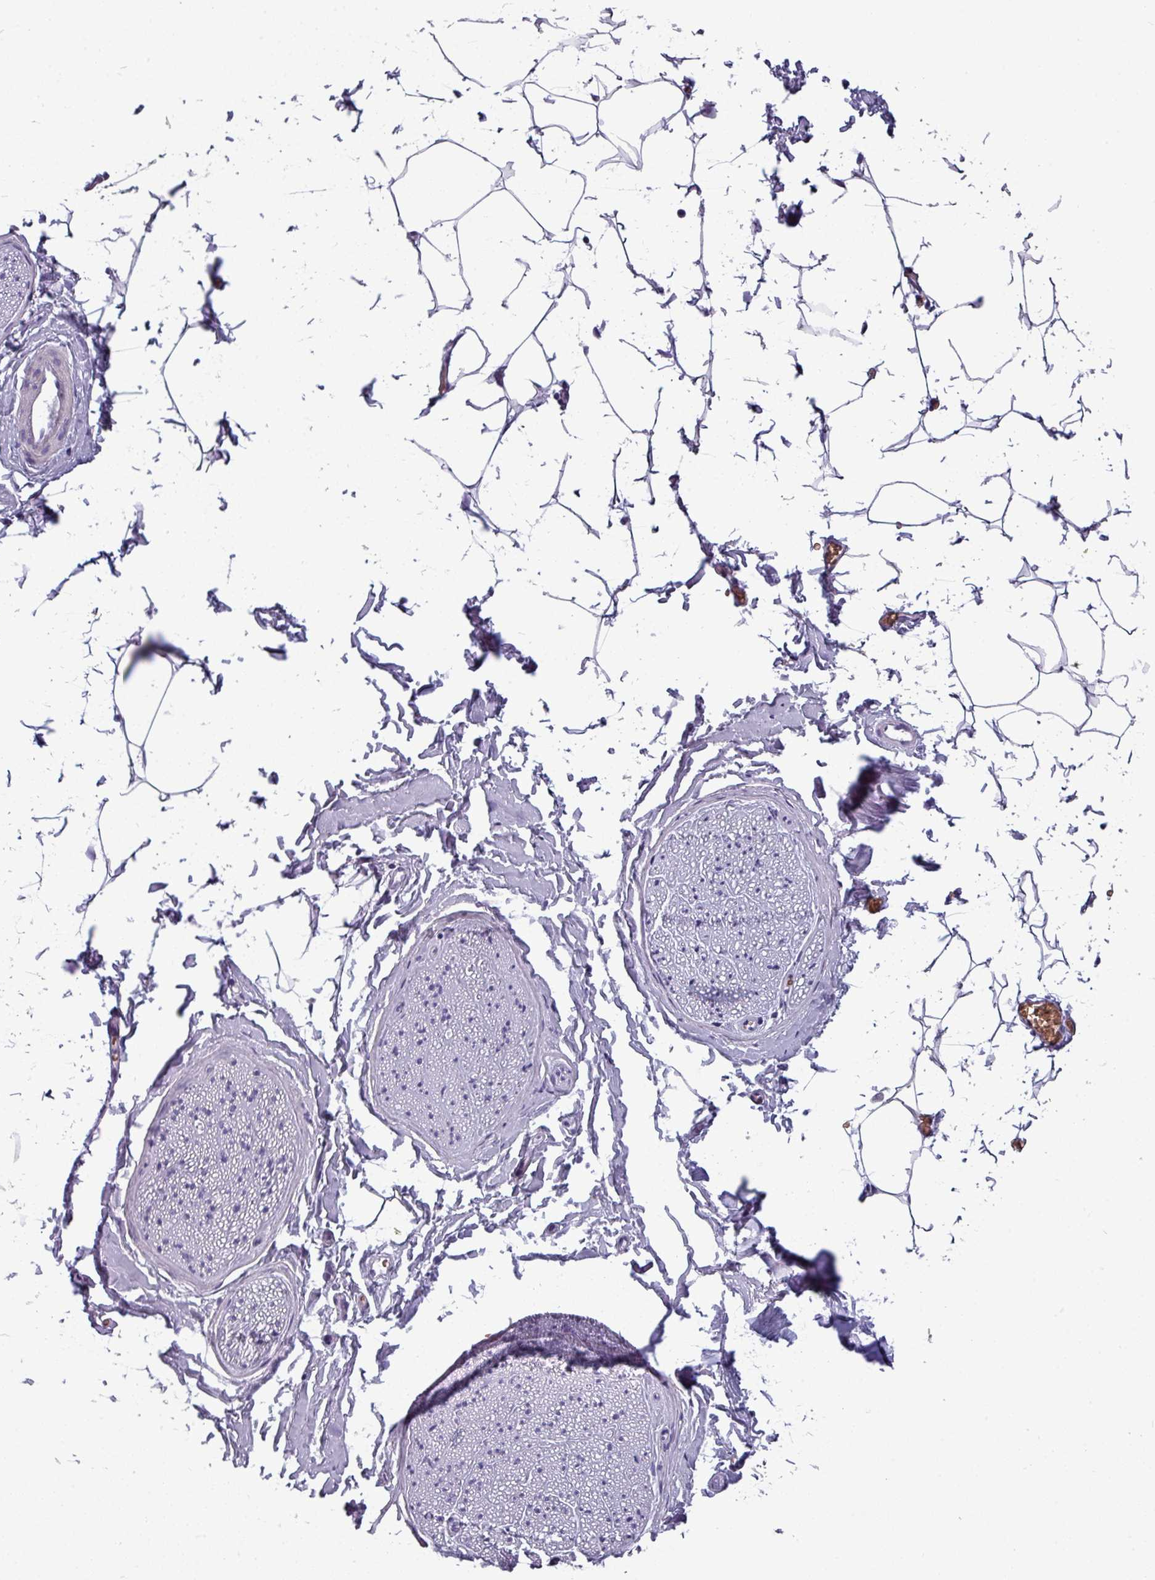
{"staining": {"intensity": "negative", "quantity": "none", "location": "none"}, "tissue": "adipose tissue", "cell_type": "Adipocytes", "image_type": "normal", "snomed": [{"axis": "morphology", "description": "Normal tissue, NOS"}, {"axis": "morphology", "description": "Adenocarcinoma, High grade"}, {"axis": "topography", "description": "Prostate"}, {"axis": "topography", "description": "Peripheral nerve tissue"}], "caption": "Immunohistochemical staining of normal human adipose tissue displays no significant expression in adipocytes.", "gene": "AREL1", "patient": {"sex": "male", "age": 68}}